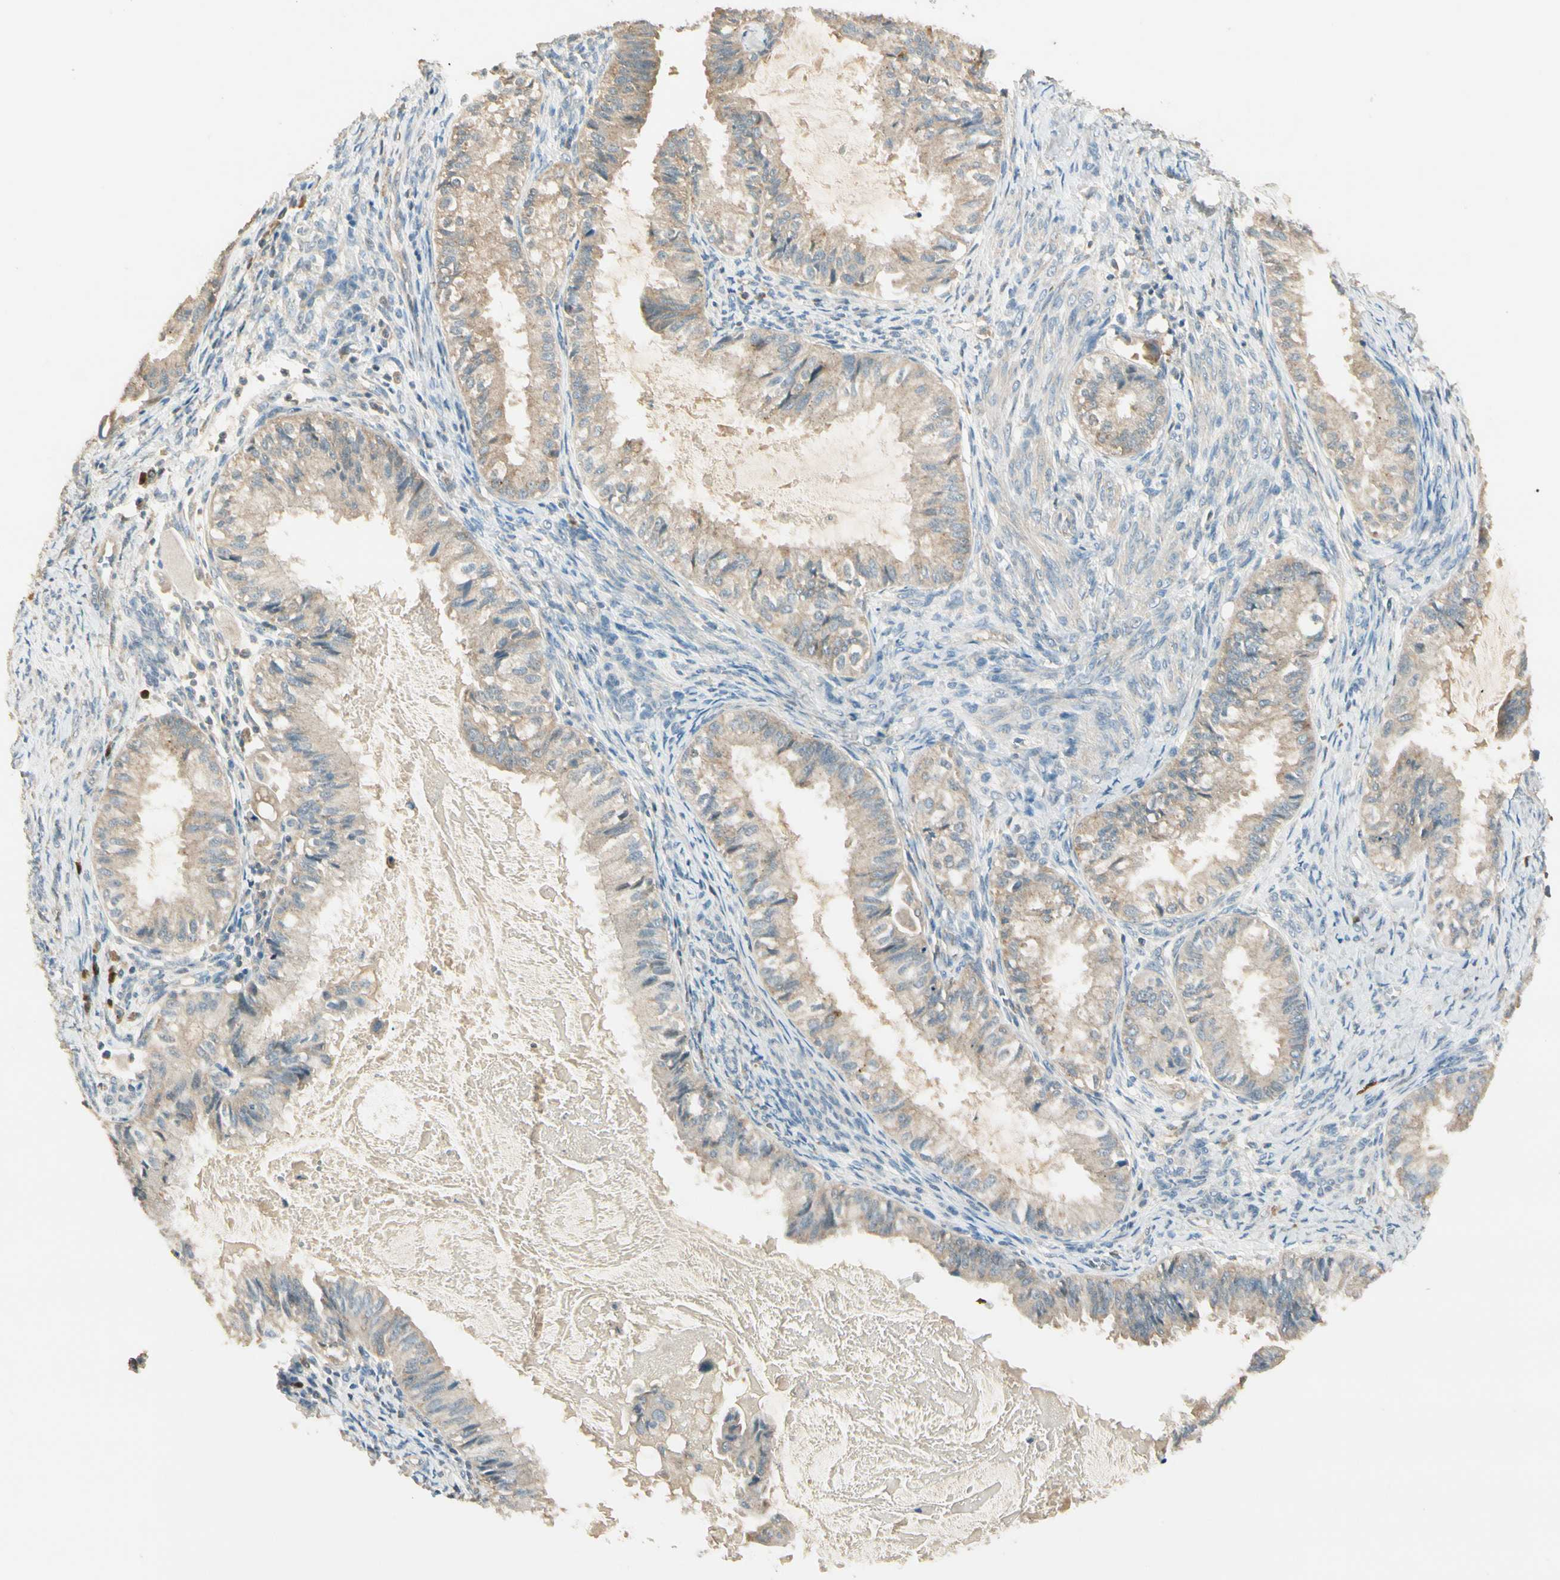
{"staining": {"intensity": "weak", "quantity": ">75%", "location": "cytoplasmic/membranous"}, "tissue": "cervical cancer", "cell_type": "Tumor cells", "image_type": "cancer", "snomed": [{"axis": "morphology", "description": "Normal tissue, NOS"}, {"axis": "morphology", "description": "Adenocarcinoma, NOS"}, {"axis": "topography", "description": "Cervix"}, {"axis": "topography", "description": "Endometrium"}], "caption": "Weak cytoplasmic/membranous protein staining is seen in approximately >75% of tumor cells in cervical cancer.", "gene": "PLXNA1", "patient": {"sex": "female", "age": 86}}